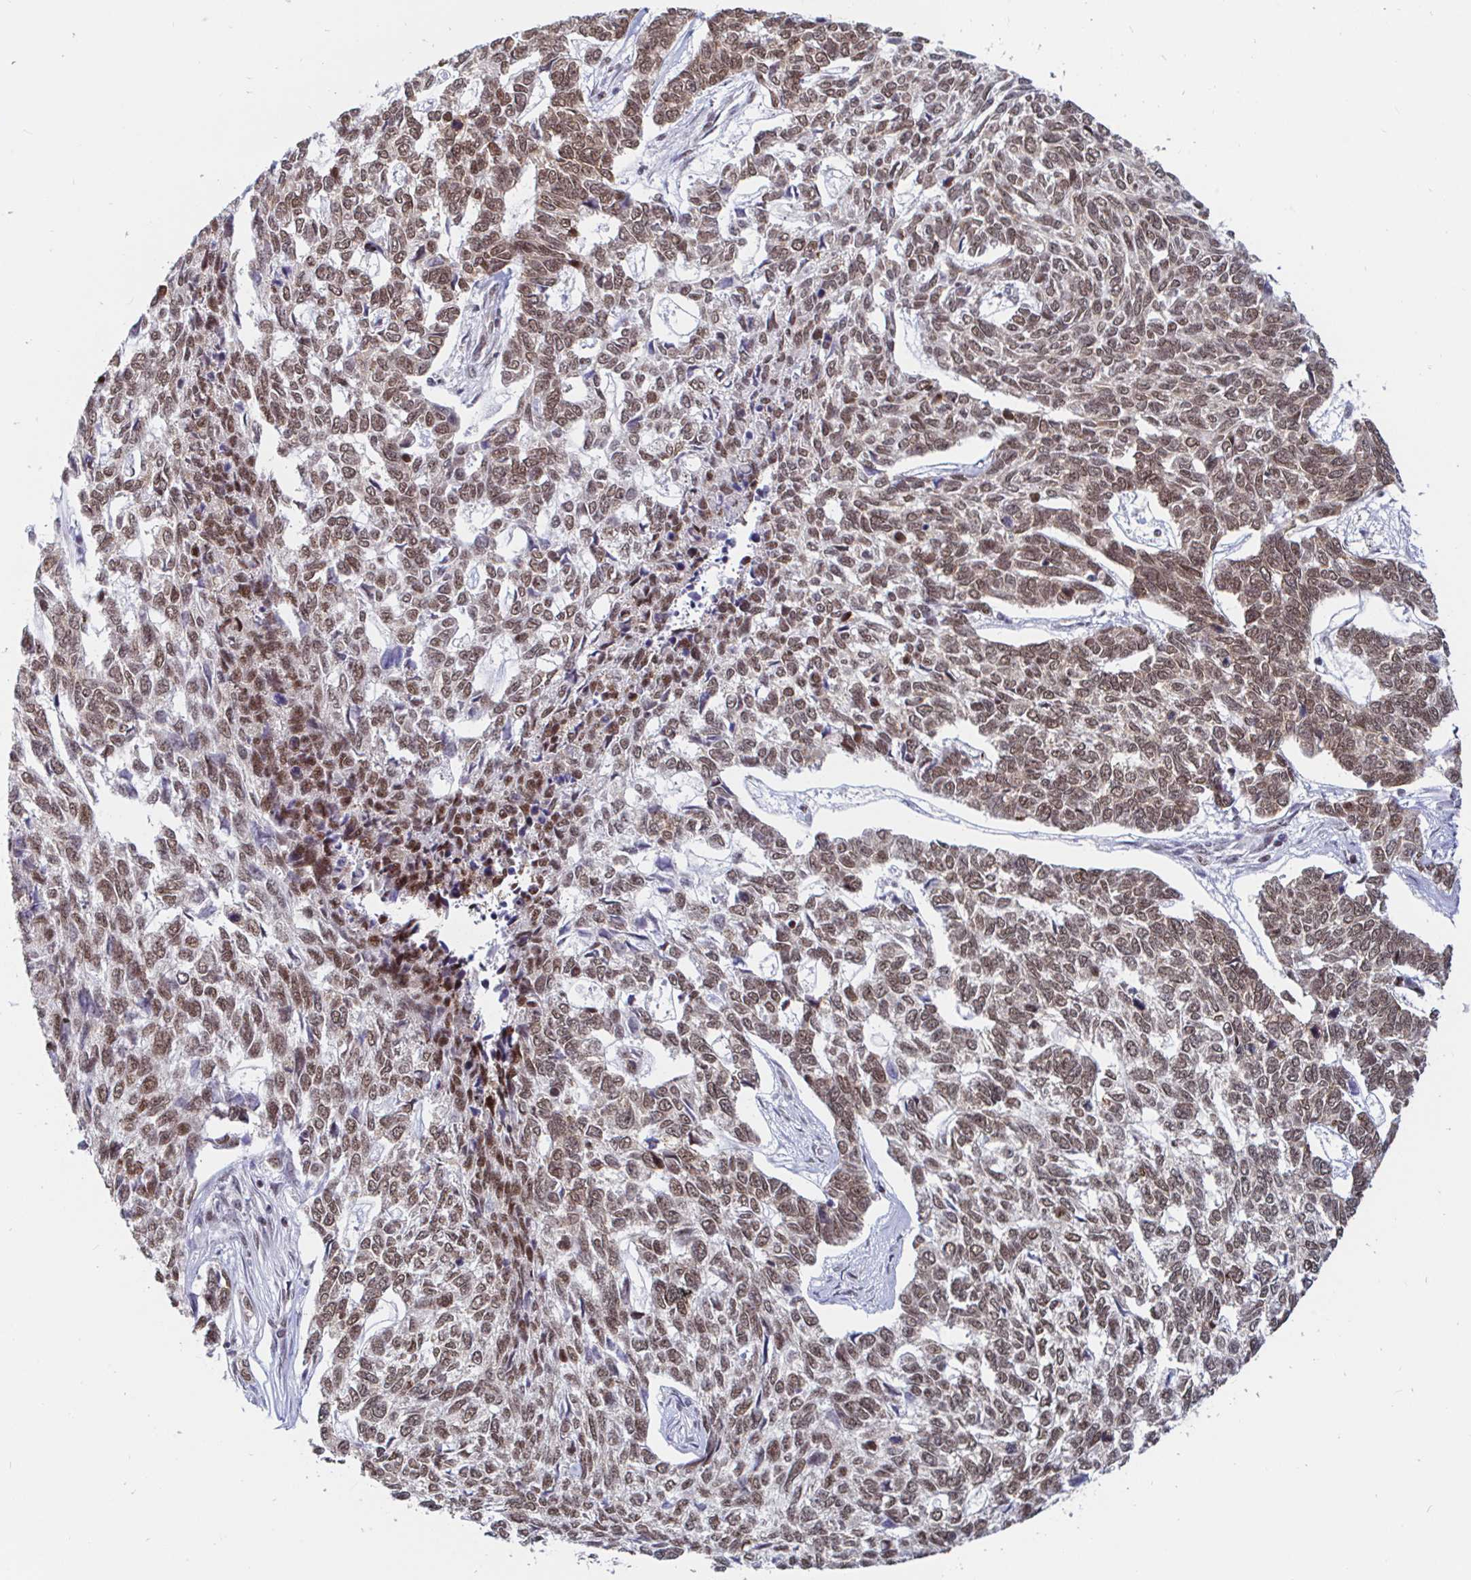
{"staining": {"intensity": "moderate", "quantity": ">75%", "location": "nuclear"}, "tissue": "skin cancer", "cell_type": "Tumor cells", "image_type": "cancer", "snomed": [{"axis": "morphology", "description": "Basal cell carcinoma"}, {"axis": "topography", "description": "Skin"}], "caption": "Skin cancer (basal cell carcinoma) was stained to show a protein in brown. There is medium levels of moderate nuclear positivity in about >75% of tumor cells.", "gene": "RBMX", "patient": {"sex": "female", "age": 65}}